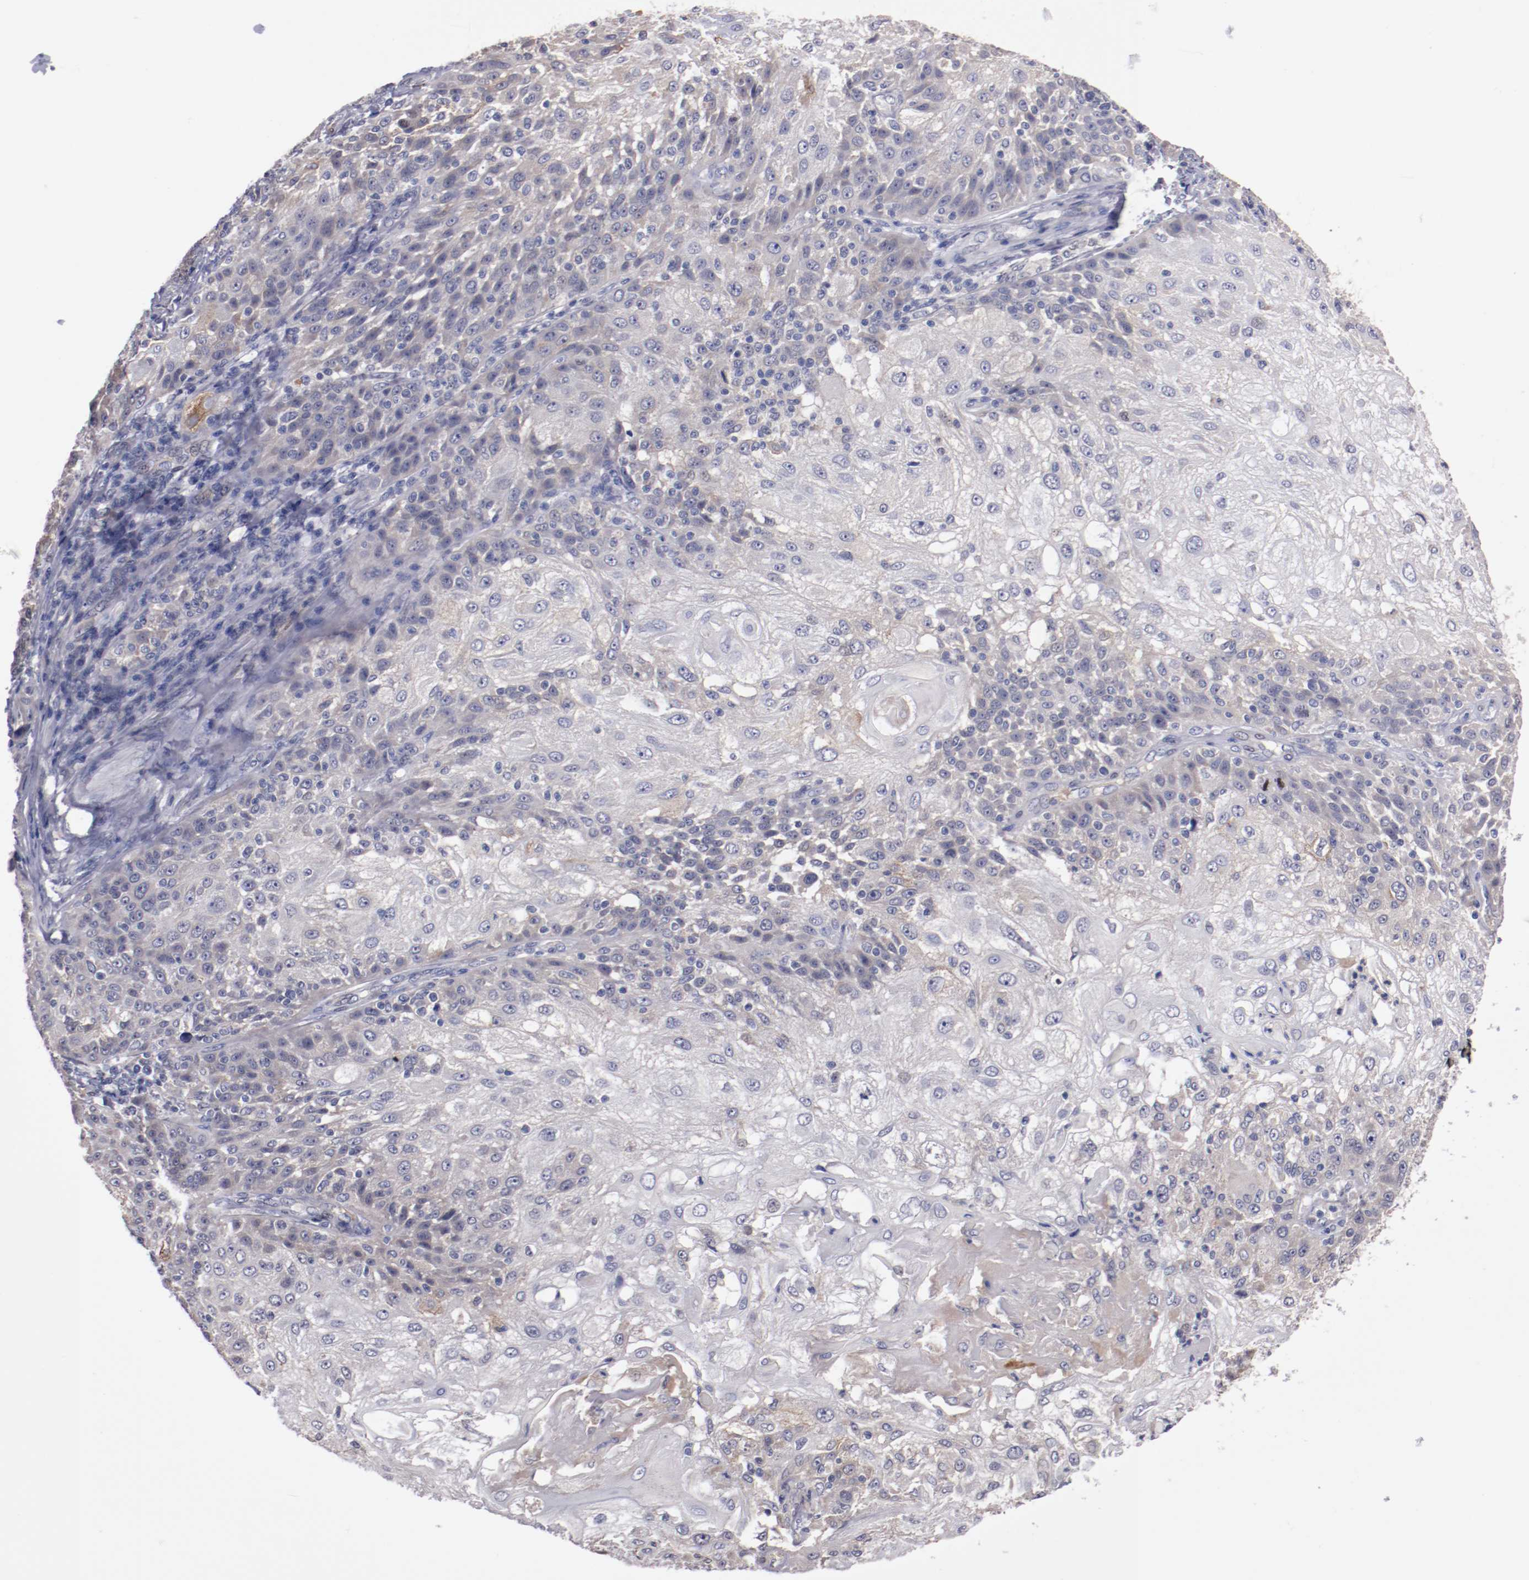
{"staining": {"intensity": "weak", "quantity": "25%-75%", "location": "cytoplasmic/membranous"}, "tissue": "skin cancer", "cell_type": "Tumor cells", "image_type": "cancer", "snomed": [{"axis": "morphology", "description": "Normal tissue, NOS"}, {"axis": "morphology", "description": "Squamous cell carcinoma, NOS"}, {"axis": "topography", "description": "Skin"}], "caption": "Squamous cell carcinoma (skin) was stained to show a protein in brown. There is low levels of weak cytoplasmic/membranous positivity in approximately 25%-75% of tumor cells.", "gene": "FAM81A", "patient": {"sex": "female", "age": 83}}